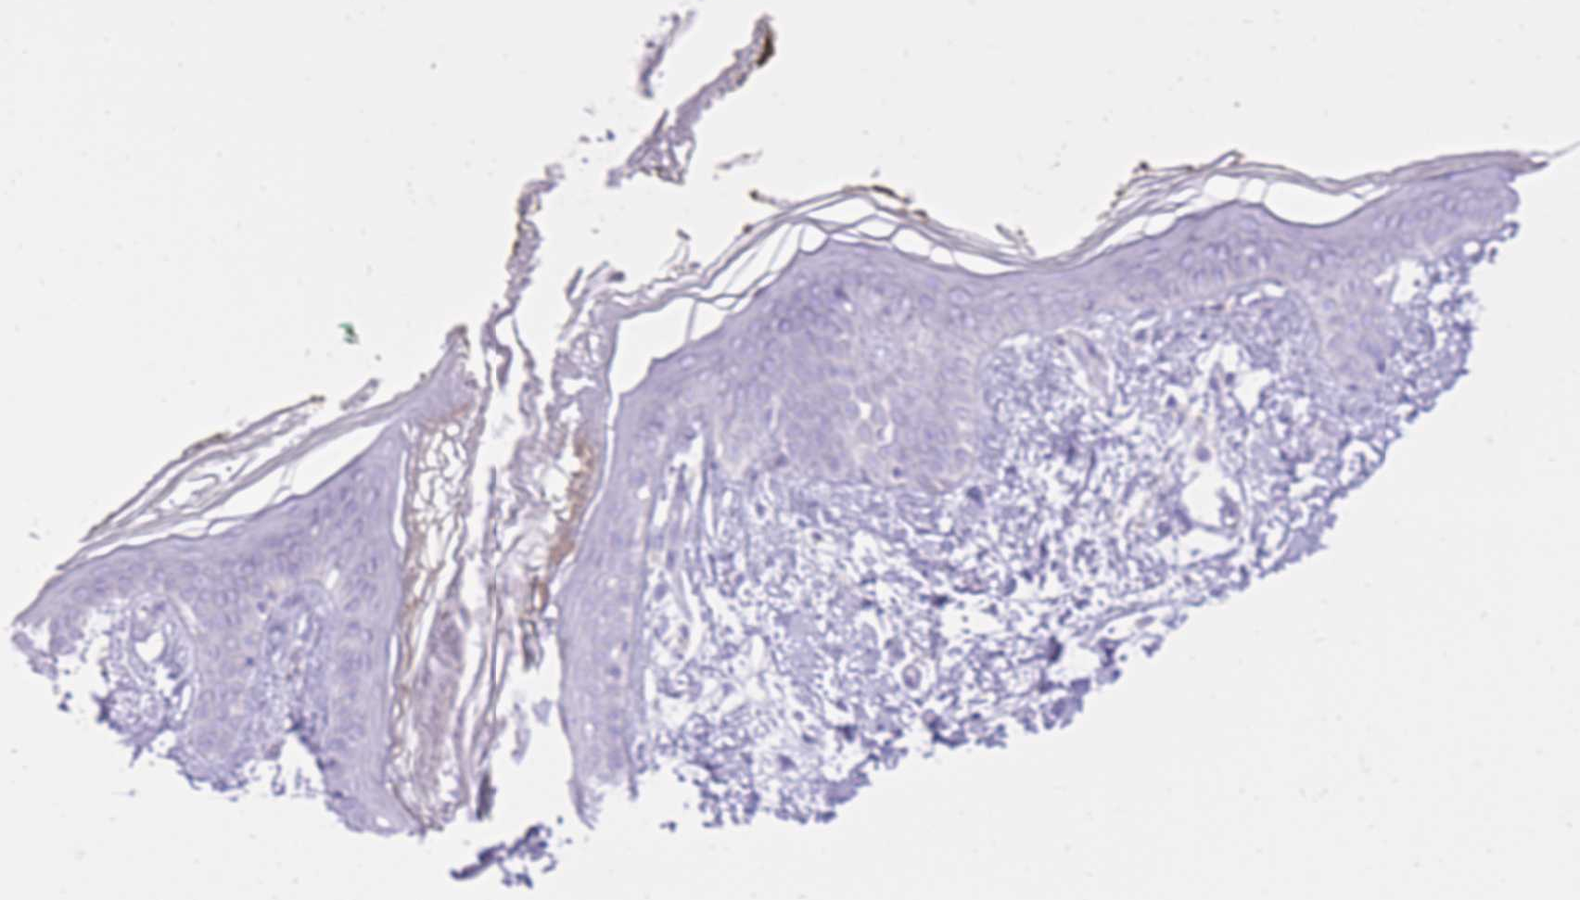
{"staining": {"intensity": "negative", "quantity": "none", "location": "none"}, "tissue": "skin", "cell_type": "Fibroblasts", "image_type": "normal", "snomed": [{"axis": "morphology", "description": "Normal tissue, NOS"}, {"axis": "topography", "description": "Skin"}], "caption": "Histopathology image shows no protein expression in fibroblasts of benign skin.", "gene": "SLC4A4", "patient": {"sex": "female", "age": 34}}